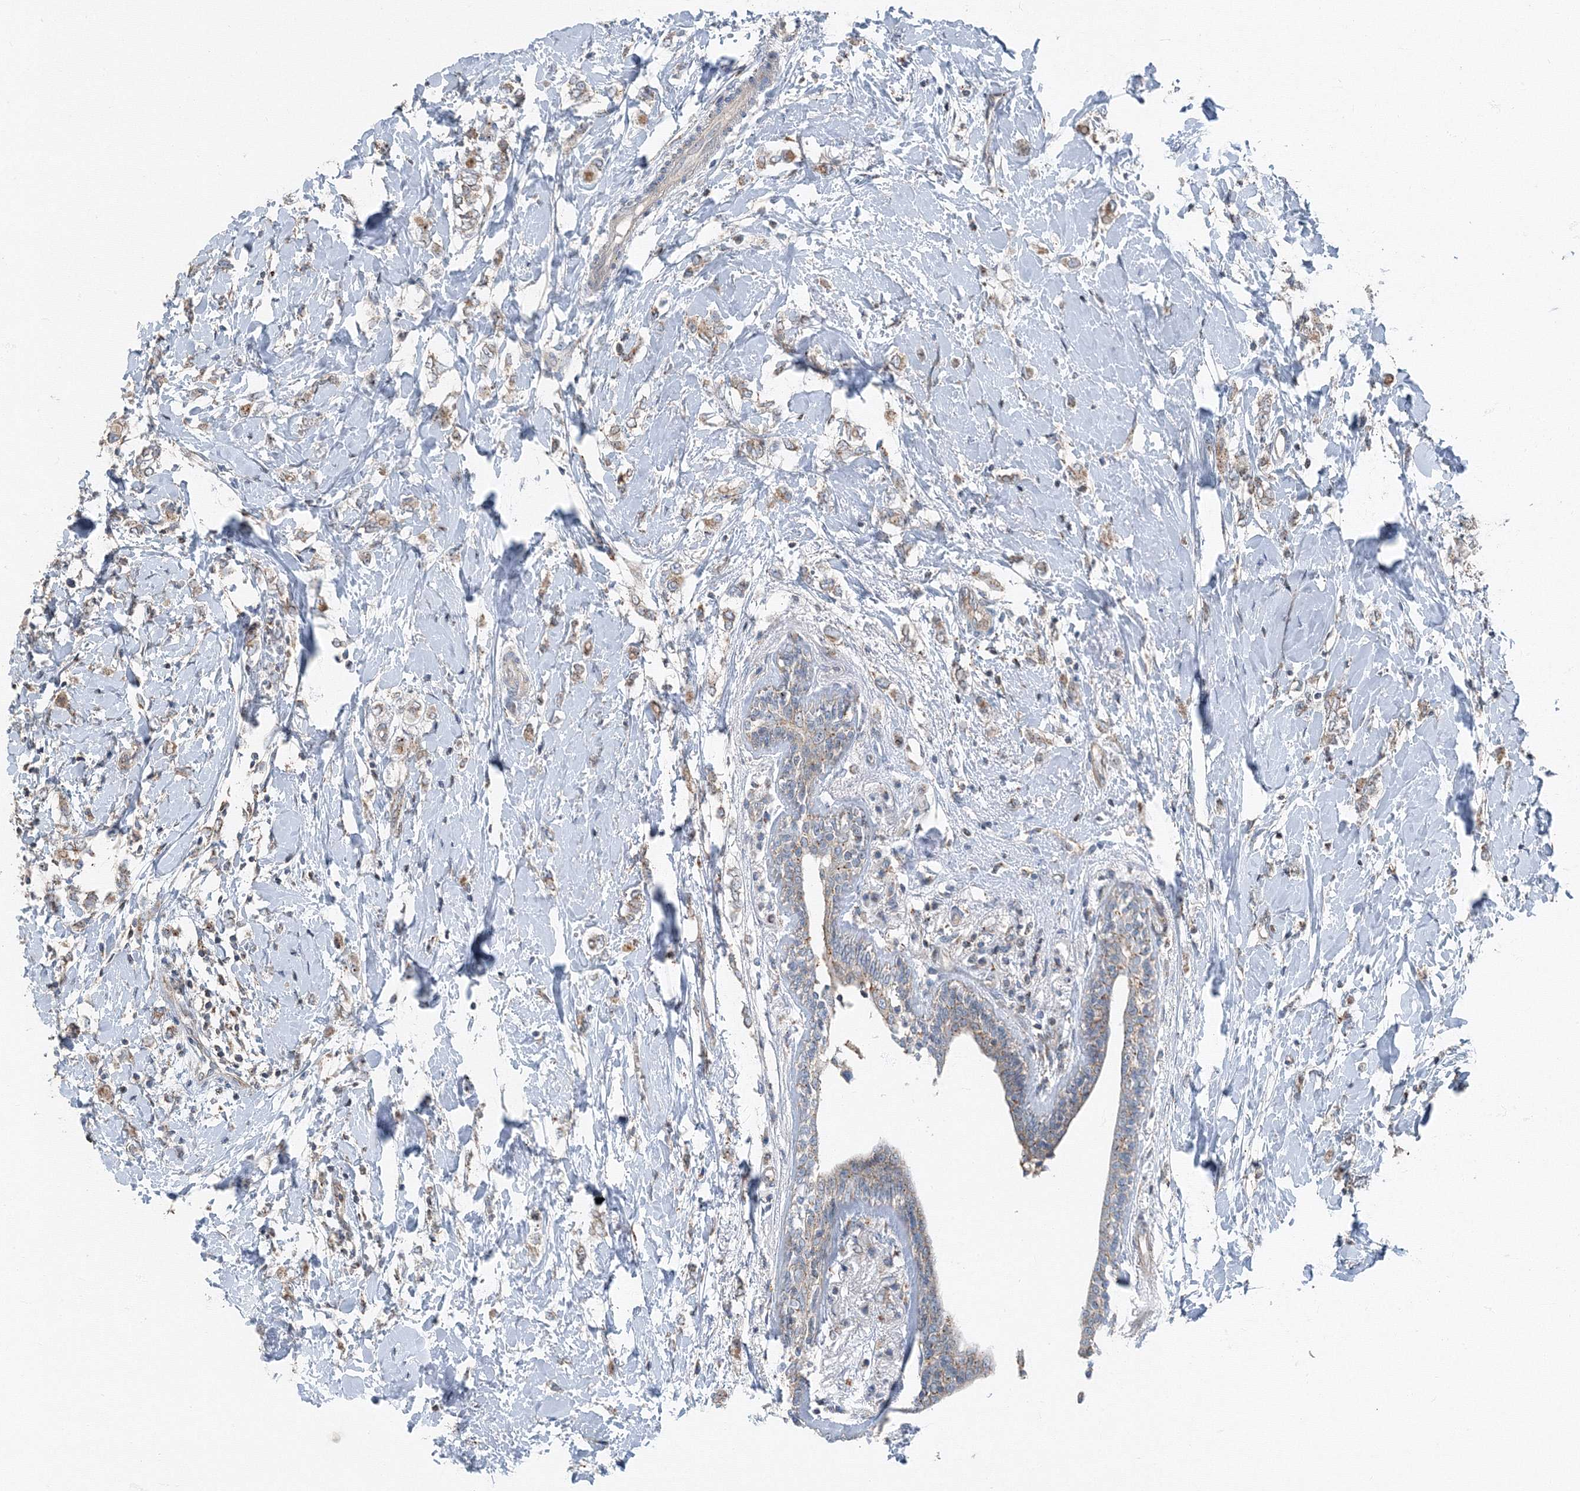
{"staining": {"intensity": "weak", "quantity": ">75%", "location": "cytoplasmic/membranous"}, "tissue": "breast cancer", "cell_type": "Tumor cells", "image_type": "cancer", "snomed": [{"axis": "morphology", "description": "Normal tissue, NOS"}, {"axis": "morphology", "description": "Lobular carcinoma"}, {"axis": "topography", "description": "Breast"}], "caption": "High-magnification brightfield microscopy of lobular carcinoma (breast) stained with DAB (brown) and counterstained with hematoxylin (blue). tumor cells exhibit weak cytoplasmic/membranous expression is present in approximately>75% of cells. (DAB IHC with brightfield microscopy, high magnification).", "gene": "AASDH", "patient": {"sex": "female", "age": 47}}